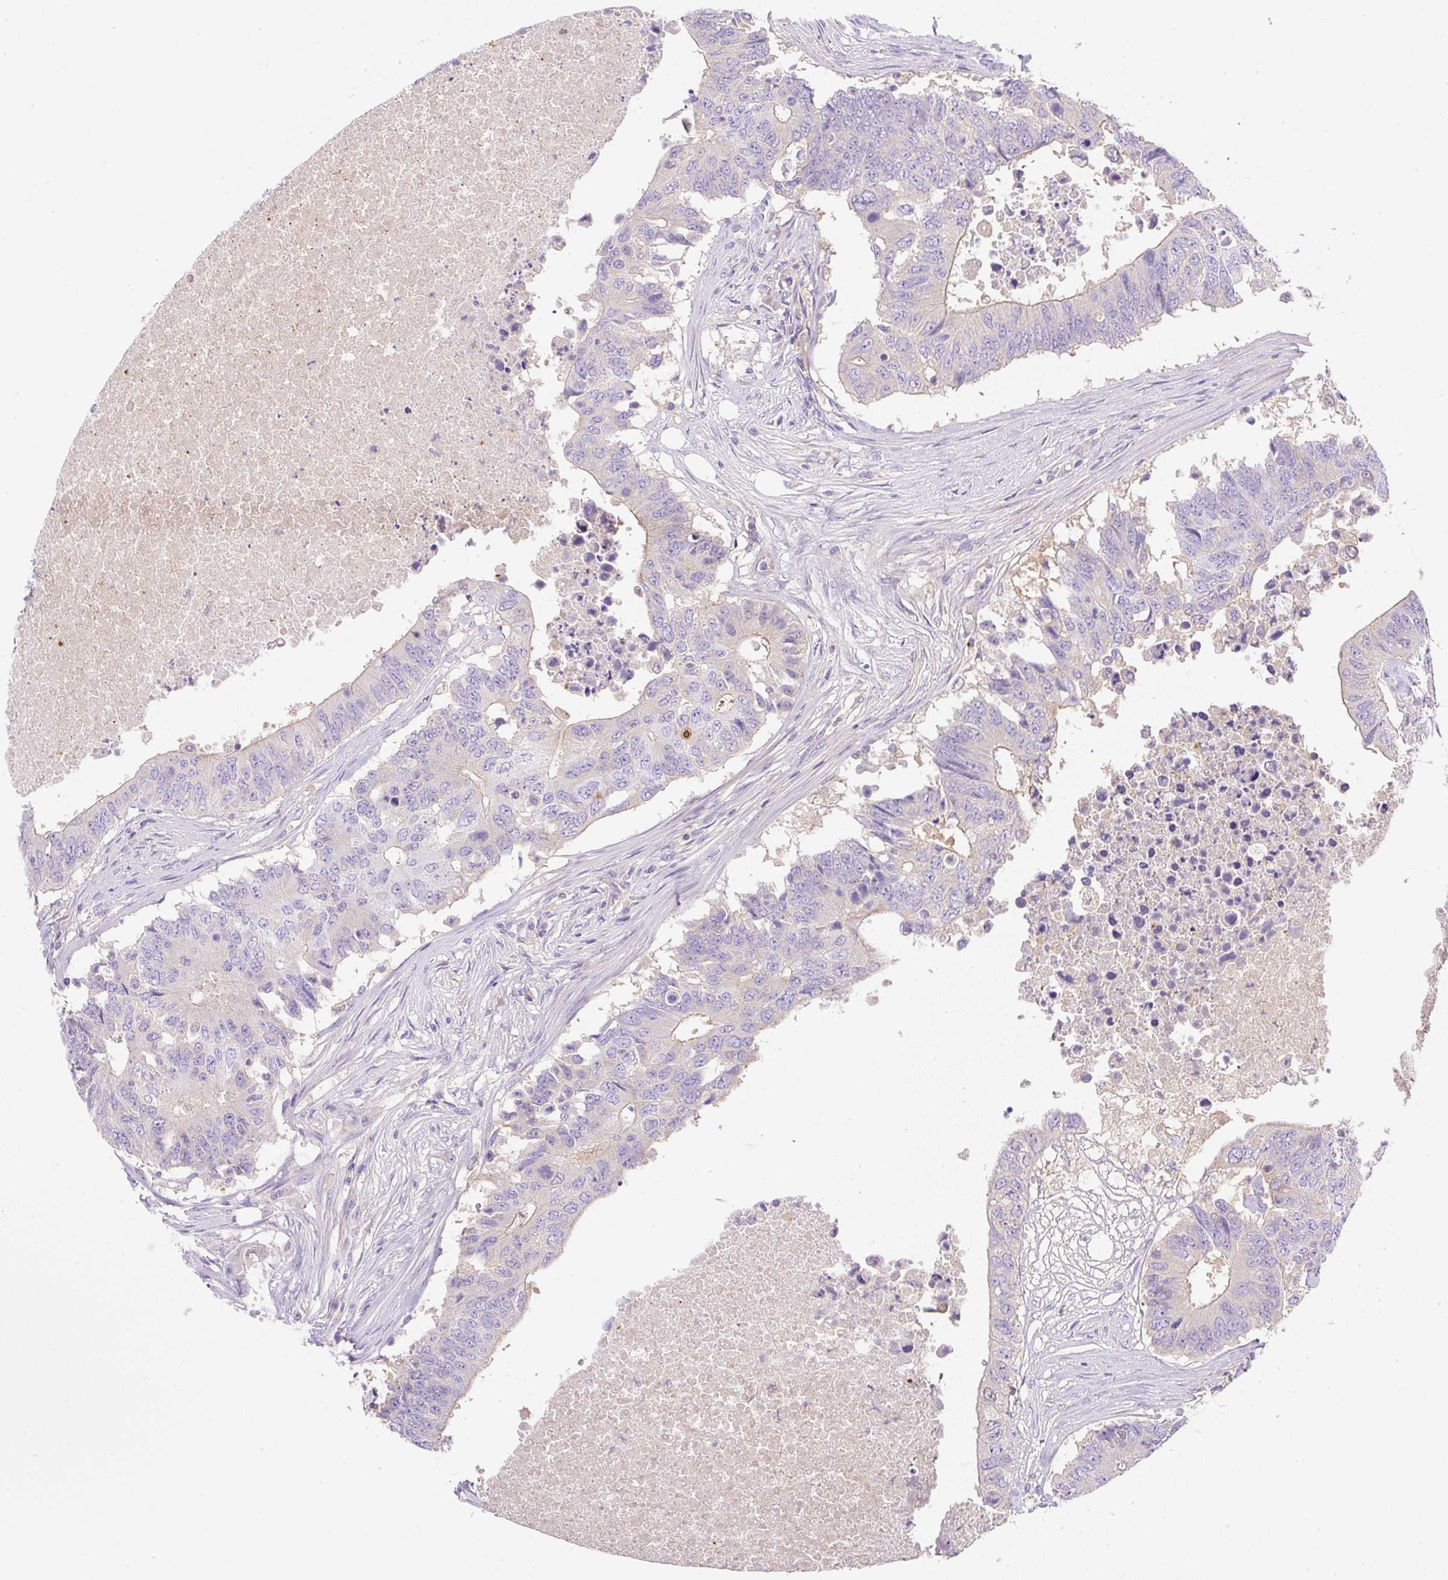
{"staining": {"intensity": "negative", "quantity": "none", "location": "none"}, "tissue": "colorectal cancer", "cell_type": "Tumor cells", "image_type": "cancer", "snomed": [{"axis": "morphology", "description": "Adenocarcinoma, NOS"}, {"axis": "topography", "description": "Colon"}], "caption": "This image is of colorectal adenocarcinoma stained with immunohistochemistry to label a protein in brown with the nuclei are counter-stained blue. There is no staining in tumor cells.", "gene": "TDRD15", "patient": {"sex": "male", "age": 71}}